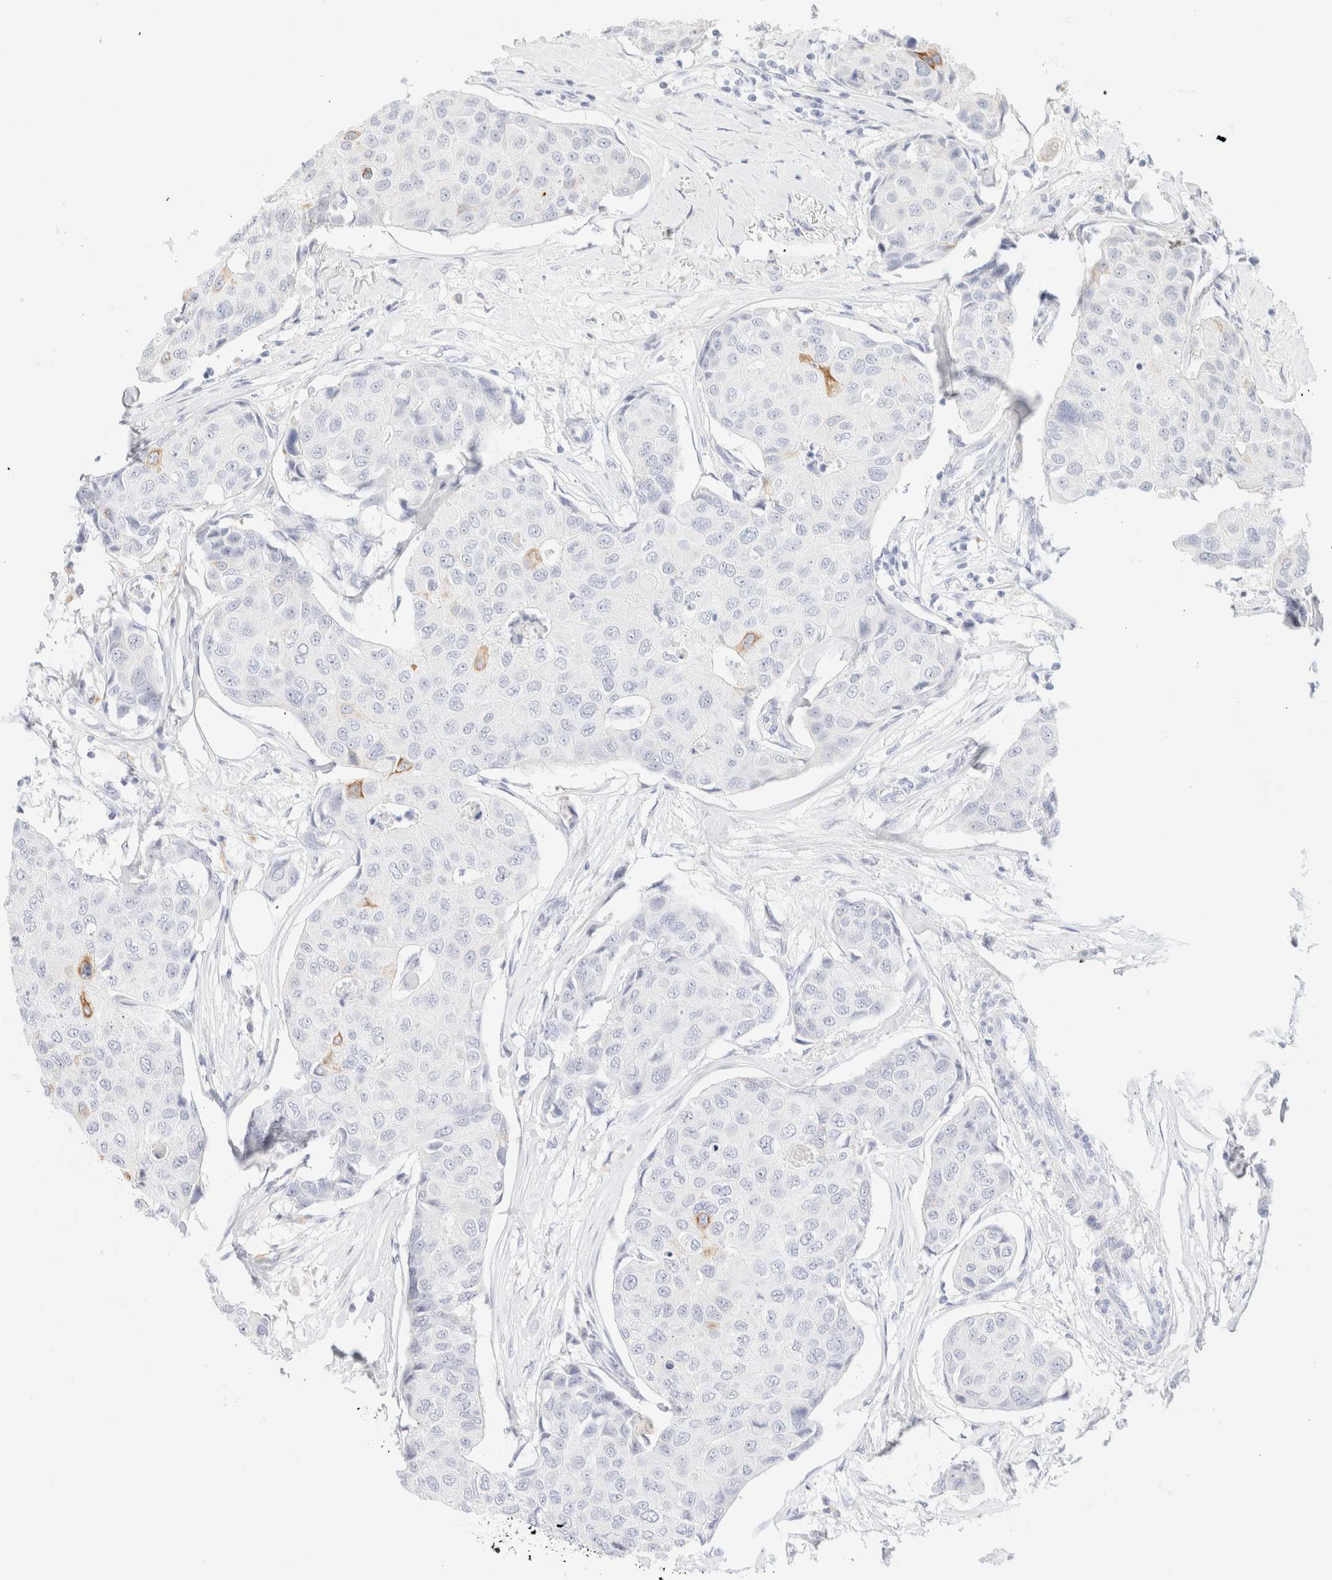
{"staining": {"intensity": "moderate", "quantity": "<25%", "location": "cytoplasmic/membranous"}, "tissue": "breast cancer", "cell_type": "Tumor cells", "image_type": "cancer", "snomed": [{"axis": "morphology", "description": "Duct carcinoma"}, {"axis": "topography", "description": "Breast"}], "caption": "Protein analysis of breast cancer (intraductal carcinoma) tissue displays moderate cytoplasmic/membranous staining in approximately <25% of tumor cells.", "gene": "KRT15", "patient": {"sex": "female", "age": 80}}